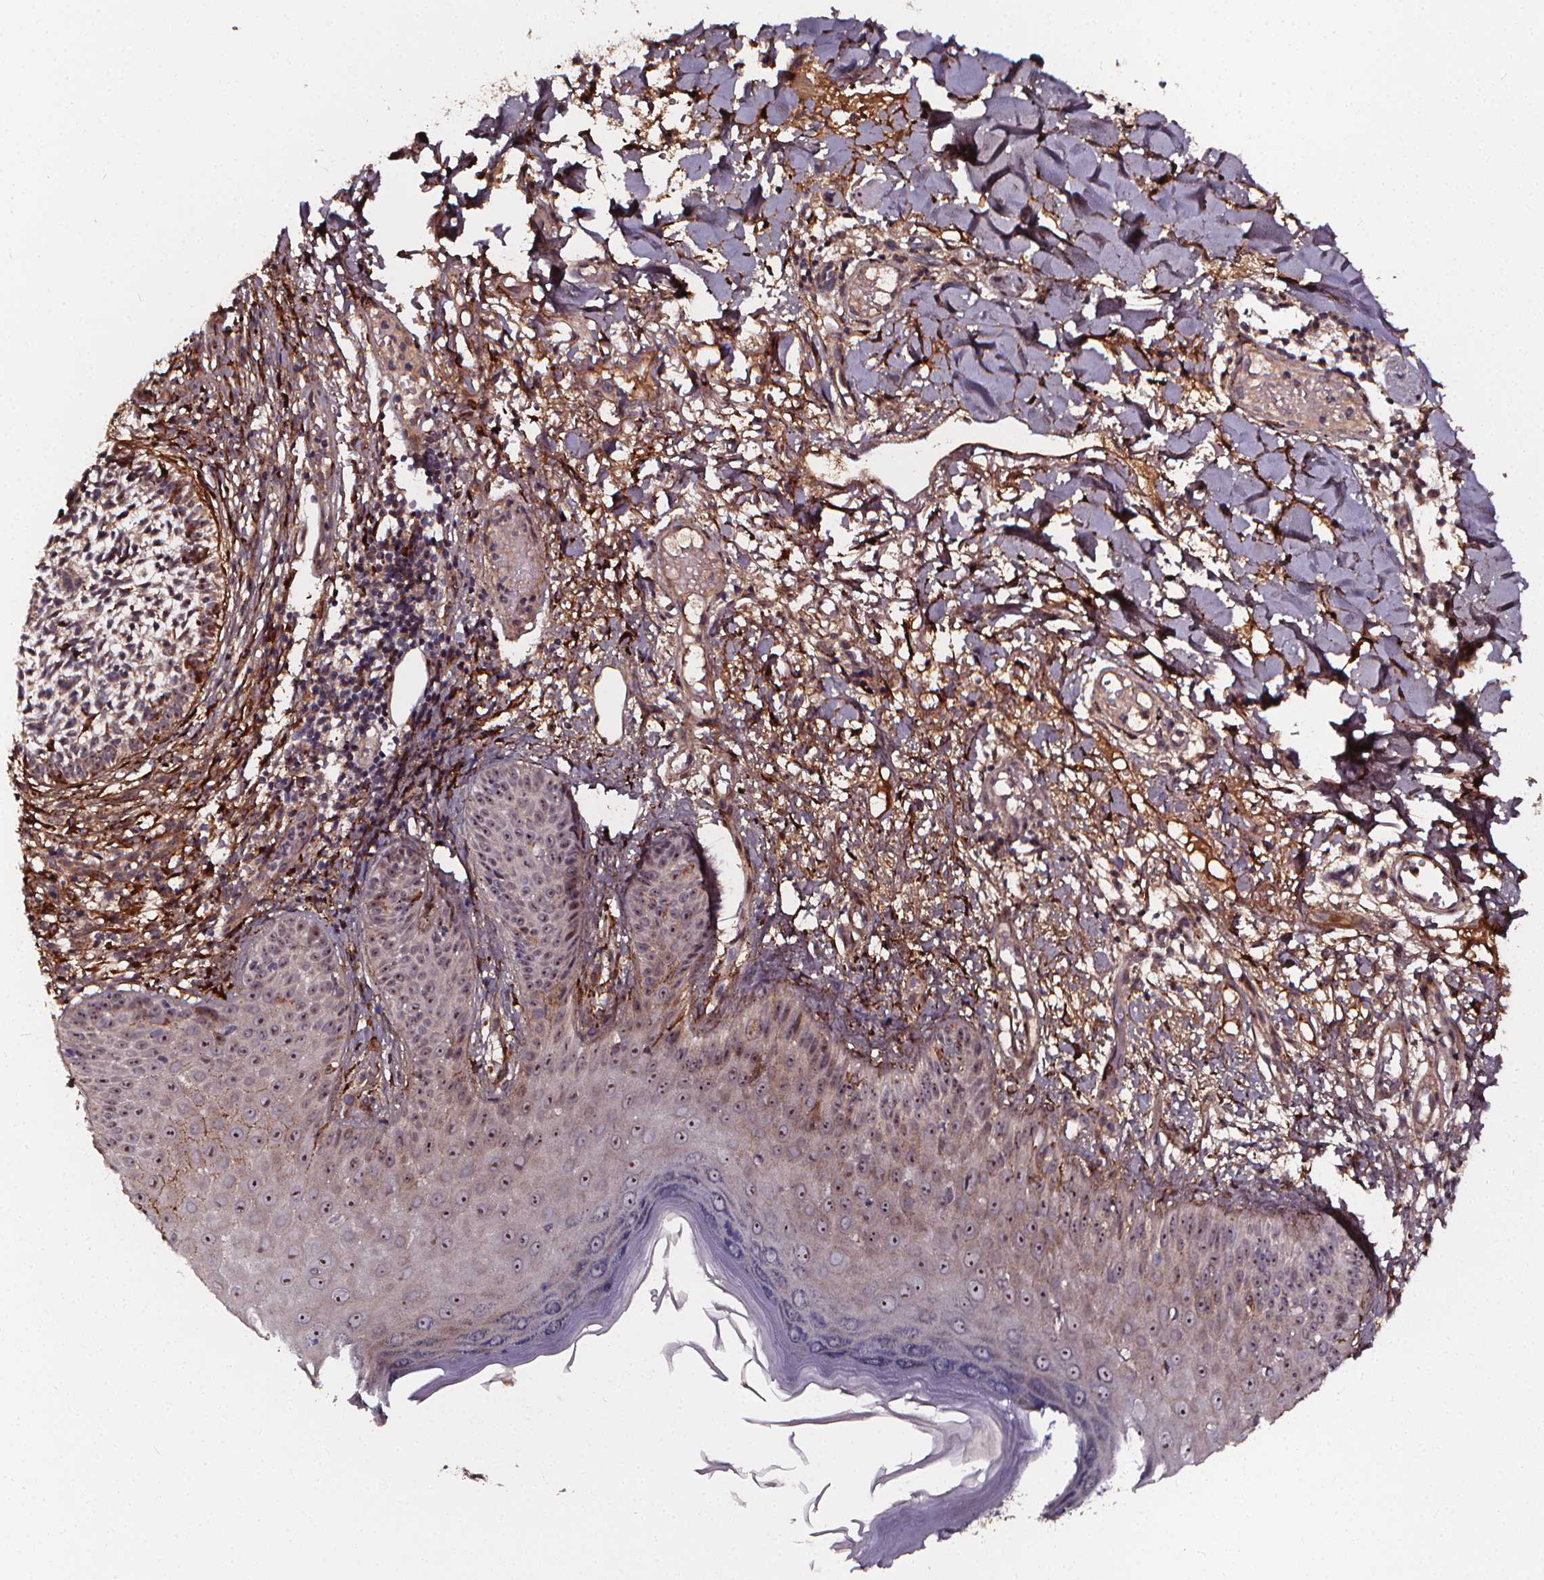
{"staining": {"intensity": "weak", "quantity": "<25%", "location": "cytoplasmic/membranous"}, "tissue": "skin cancer", "cell_type": "Tumor cells", "image_type": "cancer", "snomed": [{"axis": "morphology", "description": "Basal cell carcinoma"}, {"axis": "topography", "description": "Skin"}], "caption": "Immunohistochemical staining of human skin cancer demonstrates no significant staining in tumor cells.", "gene": "AEBP1", "patient": {"sex": "male", "age": 78}}